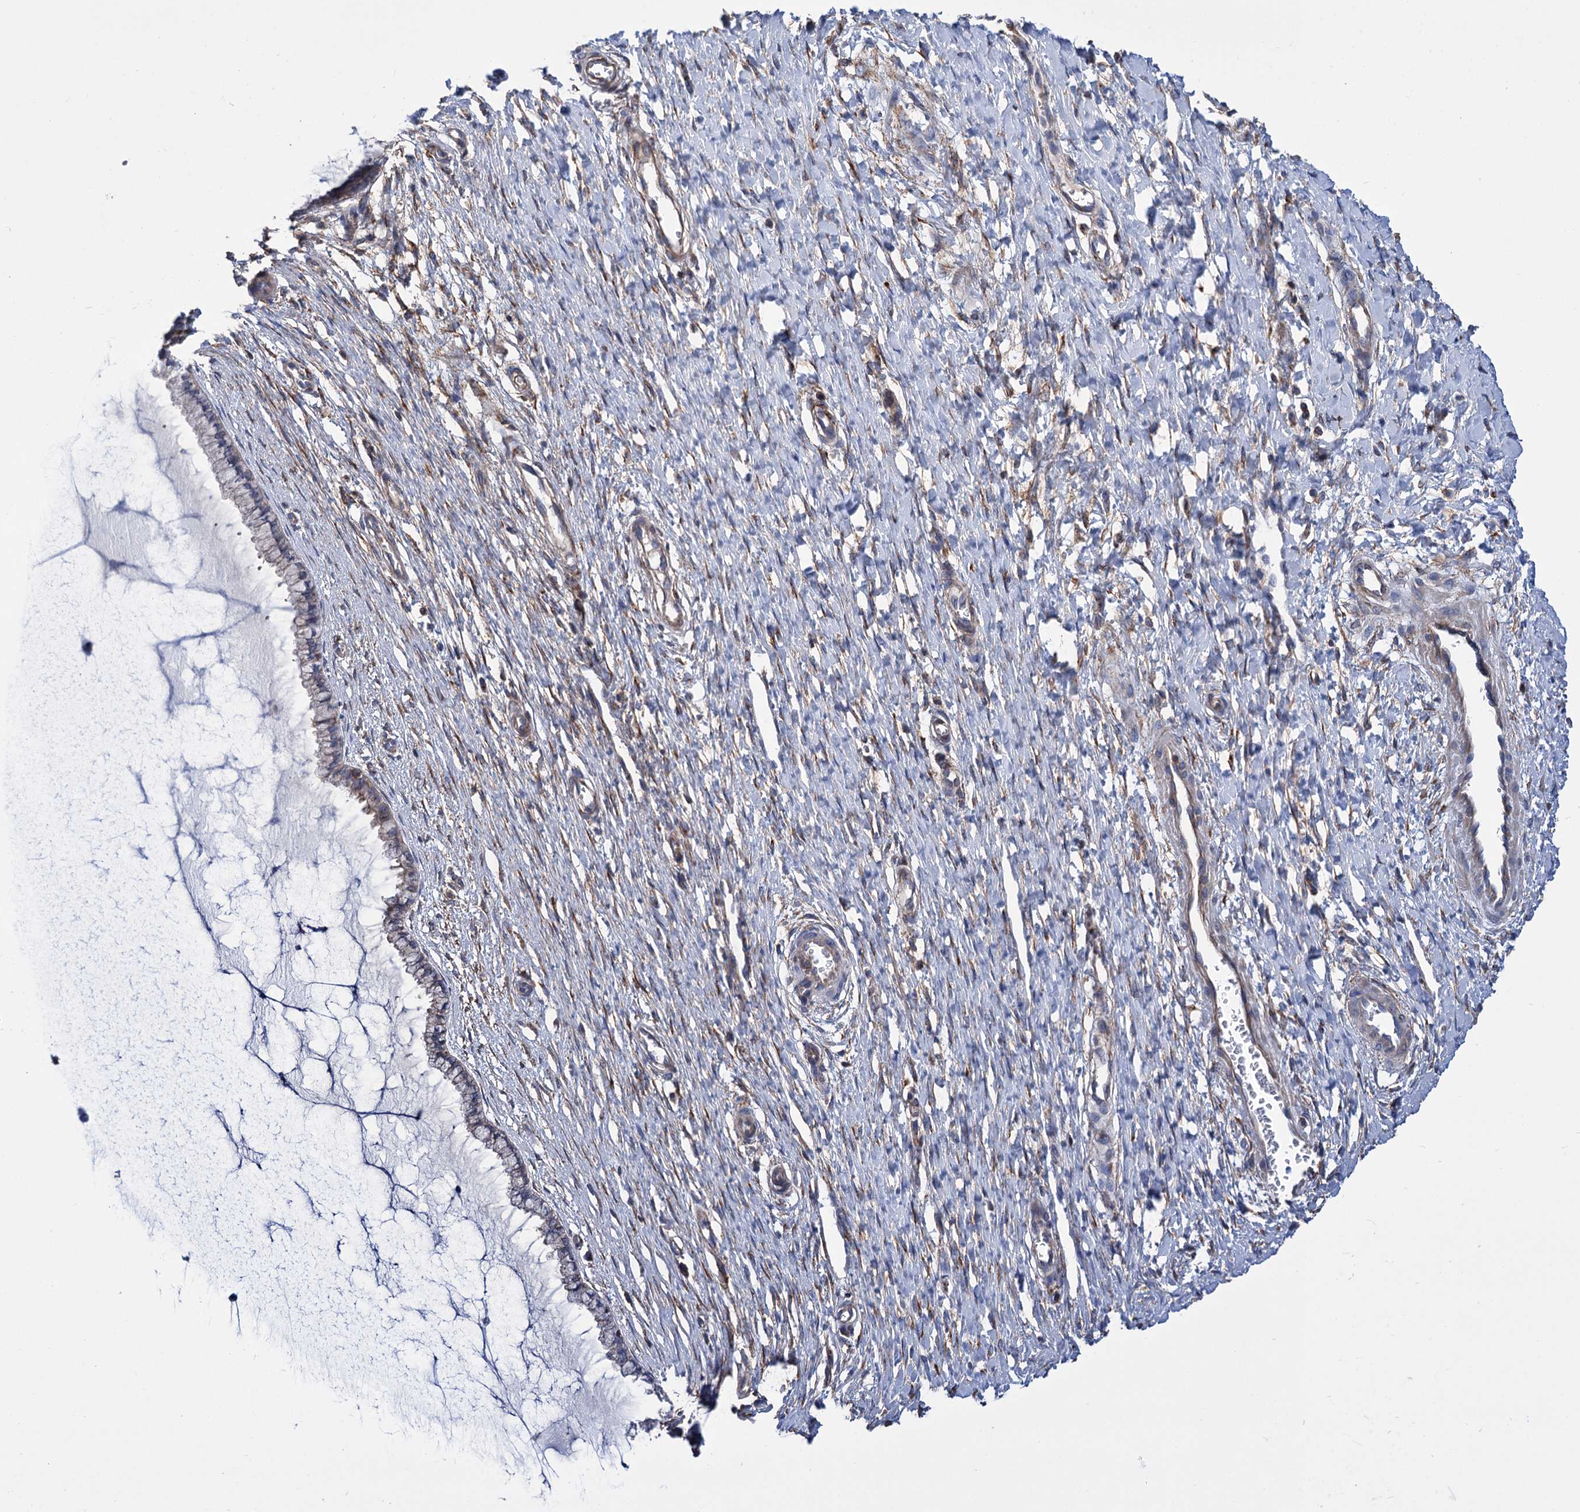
{"staining": {"intensity": "negative", "quantity": "none", "location": "none"}, "tissue": "cervix", "cell_type": "Glandular cells", "image_type": "normal", "snomed": [{"axis": "morphology", "description": "Normal tissue, NOS"}, {"axis": "topography", "description": "Cervix"}], "caption": "This is an immunohistochemistry micrograph of unremarkable cervix. There is no expression in glandular cells.", "gene": "DEF6", "patient": {"sex": "female", "age": 55}}